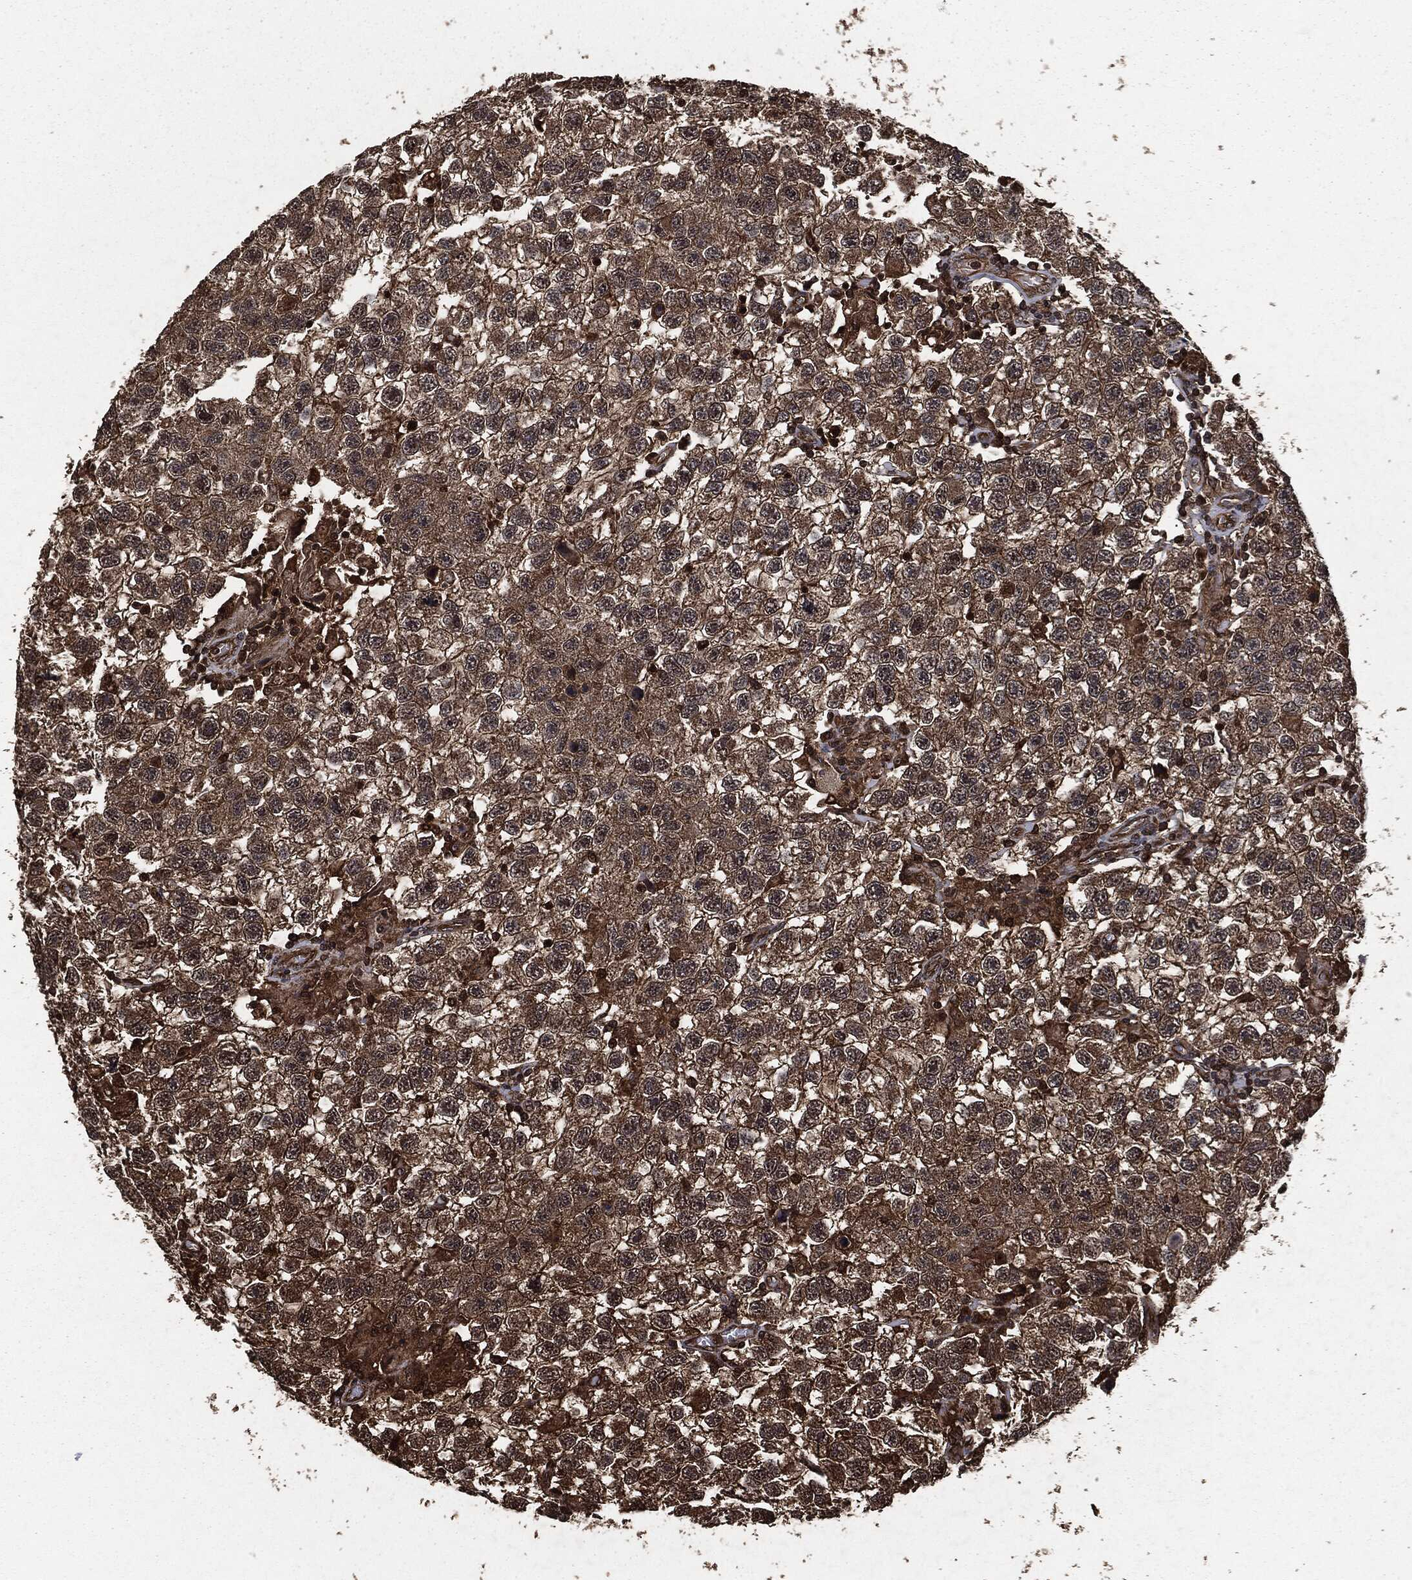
{"staining": {"intensity": "moderate", "quantity": ">75%", "location": "cytoplasmic/membranous"}, "tissue": "testis cancer", "cell_type": "Tumor cells", "image_type": "cancer", "snomed": [{"axis": "morphology", "description": "Seminoma, NOS"}, {"axis": "topography", "description": "Testis"}], "caption": "Moderate cytoplasmic/membranous expression is present in approximately >75% of tumor cells in testis cancer. Using DAB (brown) and hematoxylin (blue) stains, captured at high magnification using brightfield microscopy.", "gene": "HRAS", "patient": {"sex": "male", "age": 26}}